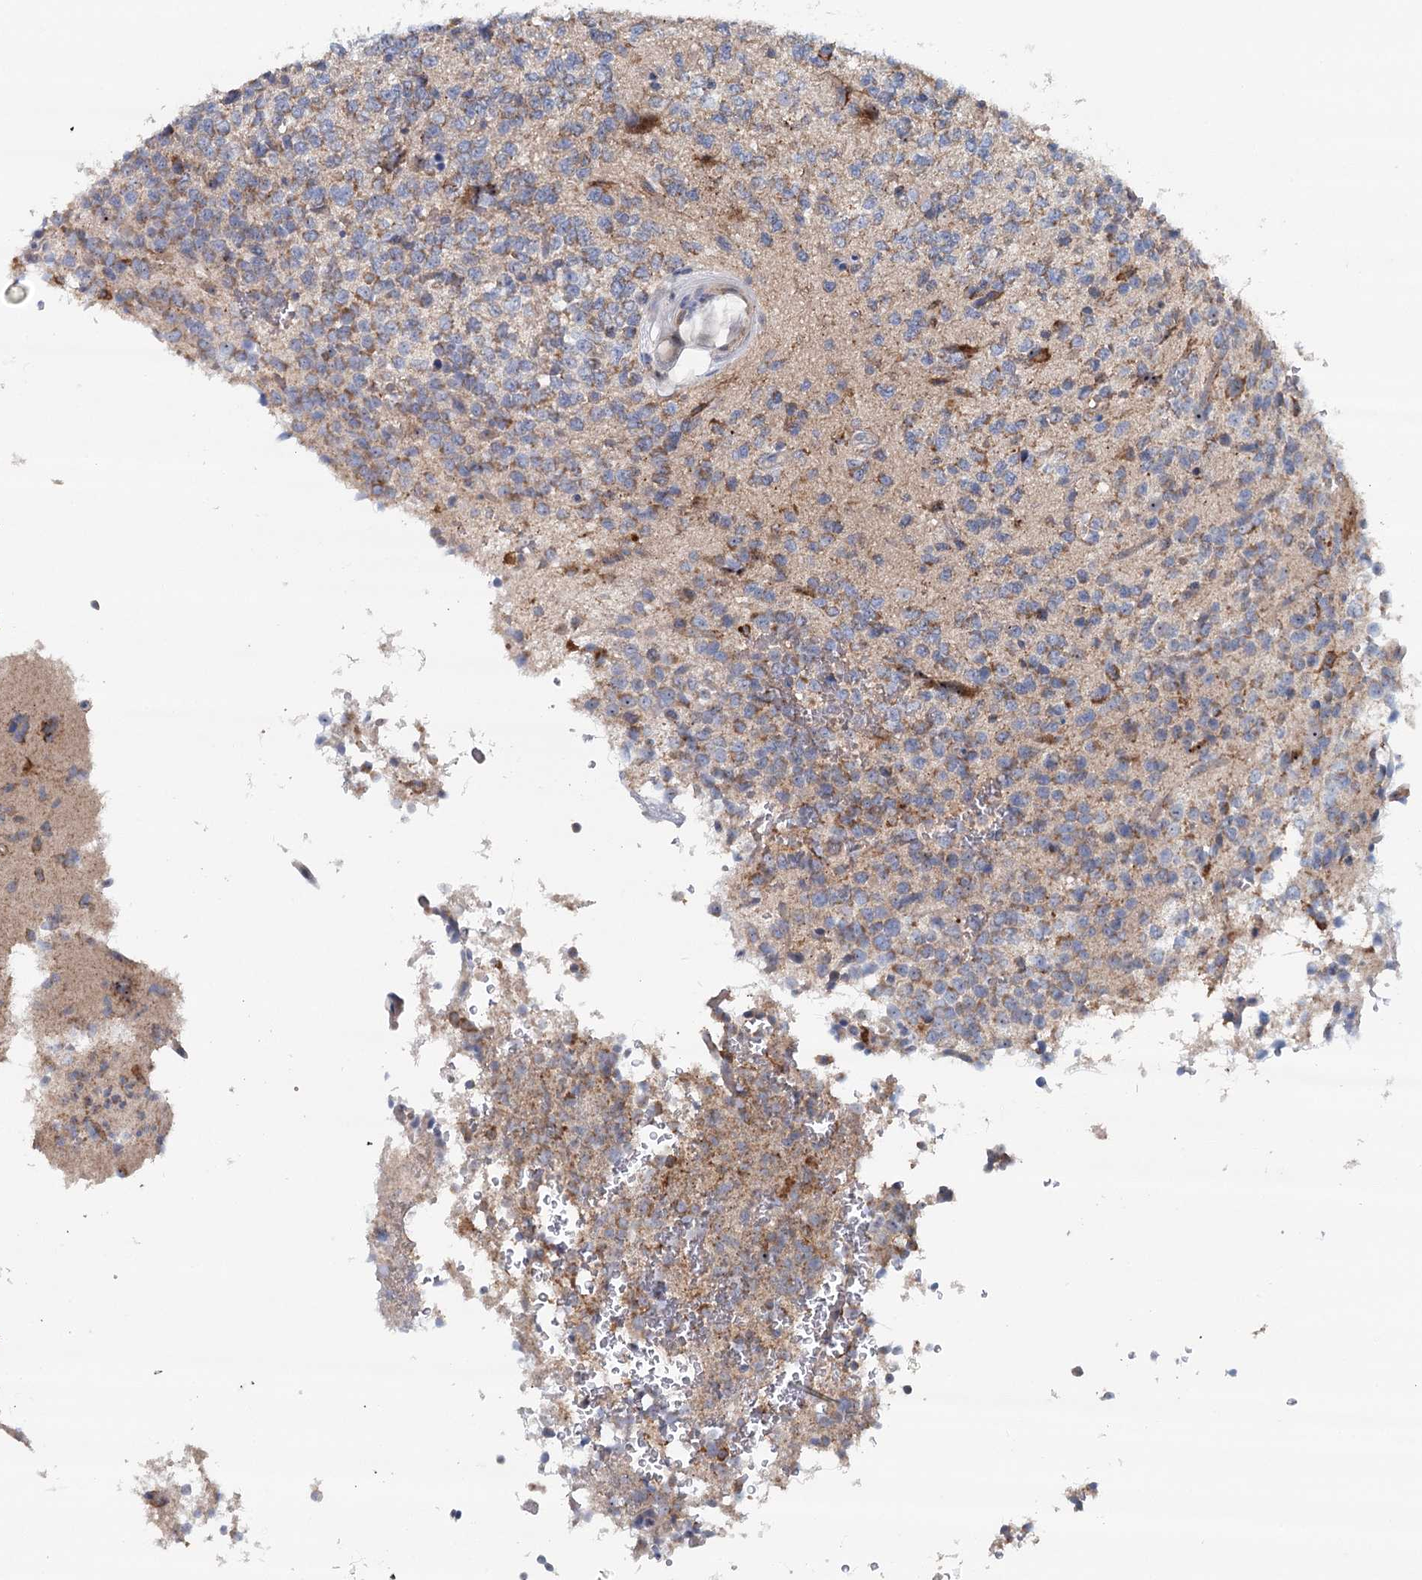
{"staining": {"intensity": "weak", "quantity": "25%-75%", "location": "cytoplasmic/membranous"}, "tissue": "glioma", "cell_type": "Tumor cells", "image_type": "cancer", "snomed": [{"axis": "morphology", "description": "Glioma, malignant, High grade"}, {"axis": "topography", "description": "Brain"}], "caption": "Immunohistochemical staining of glioma demonstrates weak cytoplasmic/membranous protein positivity in about 25%-75% of tumor cells. The staining is performed using DAB brown chromogen to label protein expression. The nuclei are counter-stained blue using hematoxylin.", "gene": "RBM43", "patient": {"sex": "female", "age": 62}}